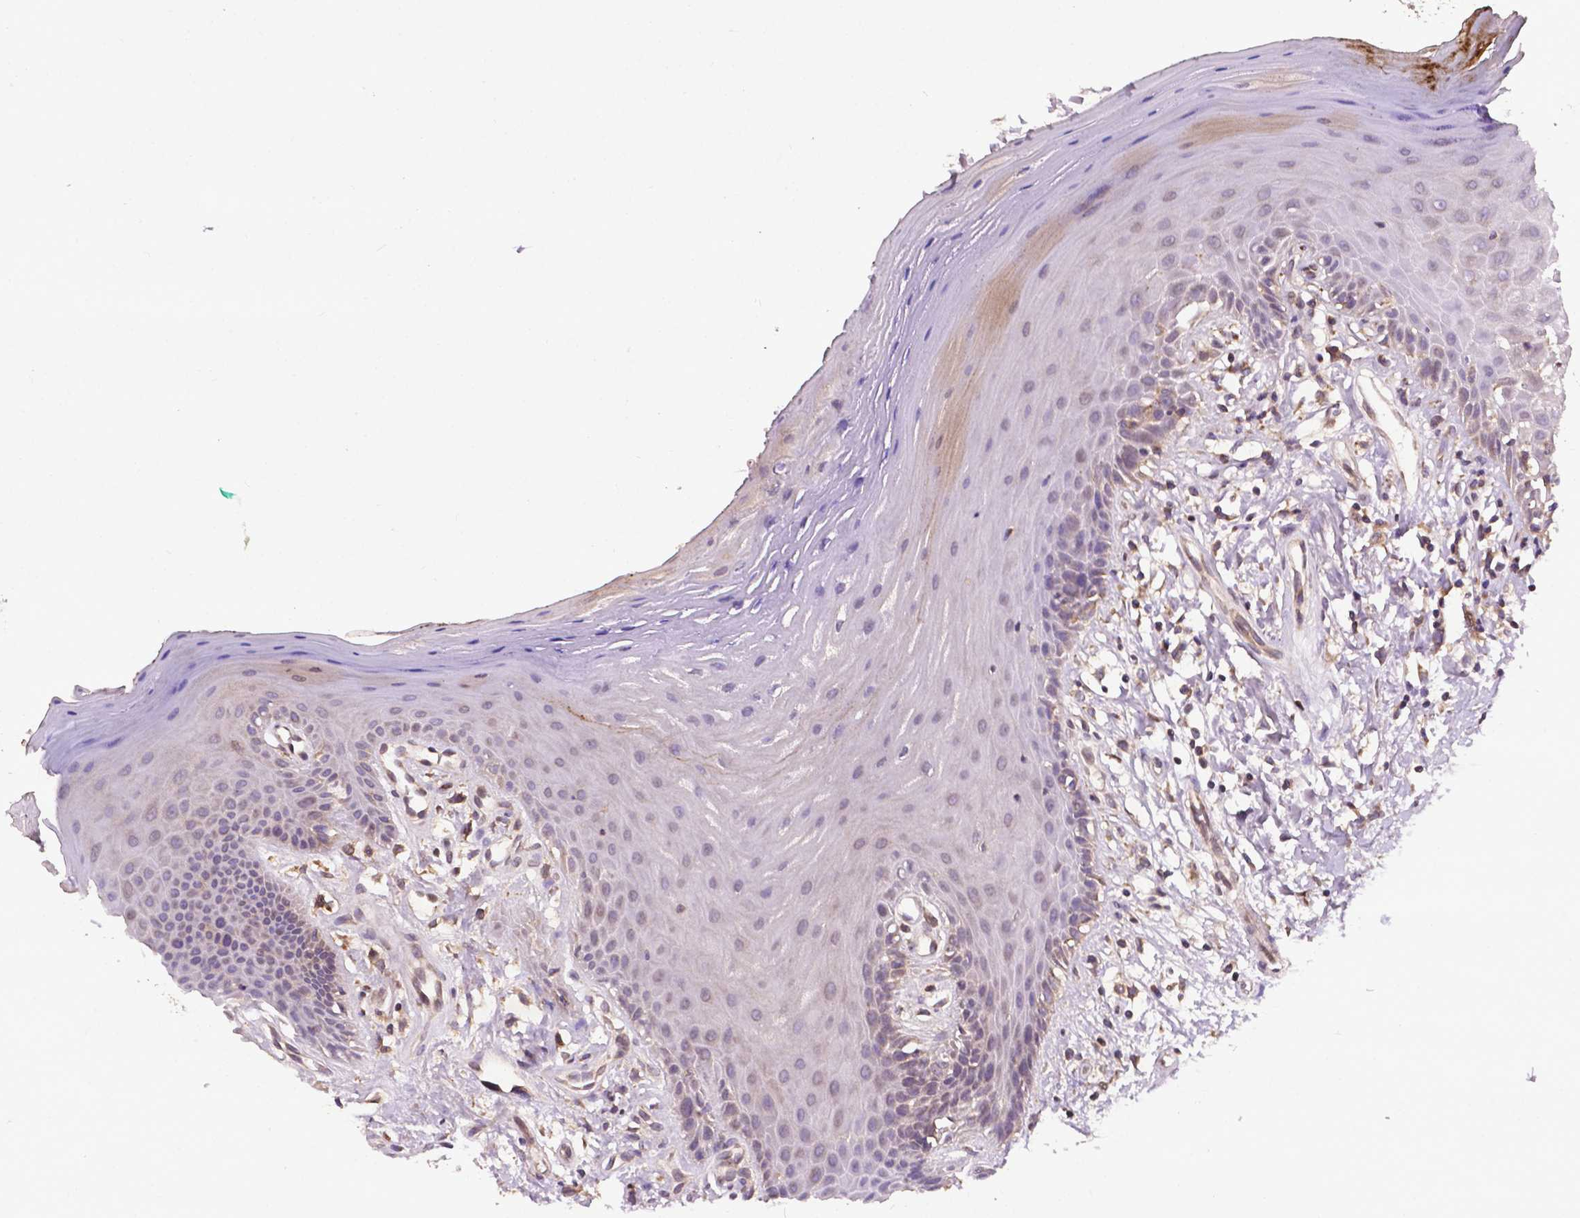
{"staining": {"intensity": "weak", "quantity": "25%-75%", "location": "cytoplasmic/membranous"}, "tissue": "oral mucosa", "cell_type": "Squamous epithelial cells", "image_type": "normal", "snomed": [{"axis": "morphology", "description": "Normal tissue, NOS"}, {"axis": "morphology", "description": "Normal morphology"}, {"axis": "topography", "description": "Oral tissue"}], "caption": "This is a micrograph of immunohistochemistry staining of benign oral mucosa, which shows weak staining in the cytoplasmic/membranous of squamous epithelial cells.", "gene": "SPNS2", "patient": {"sex": "female", "age": 76}}